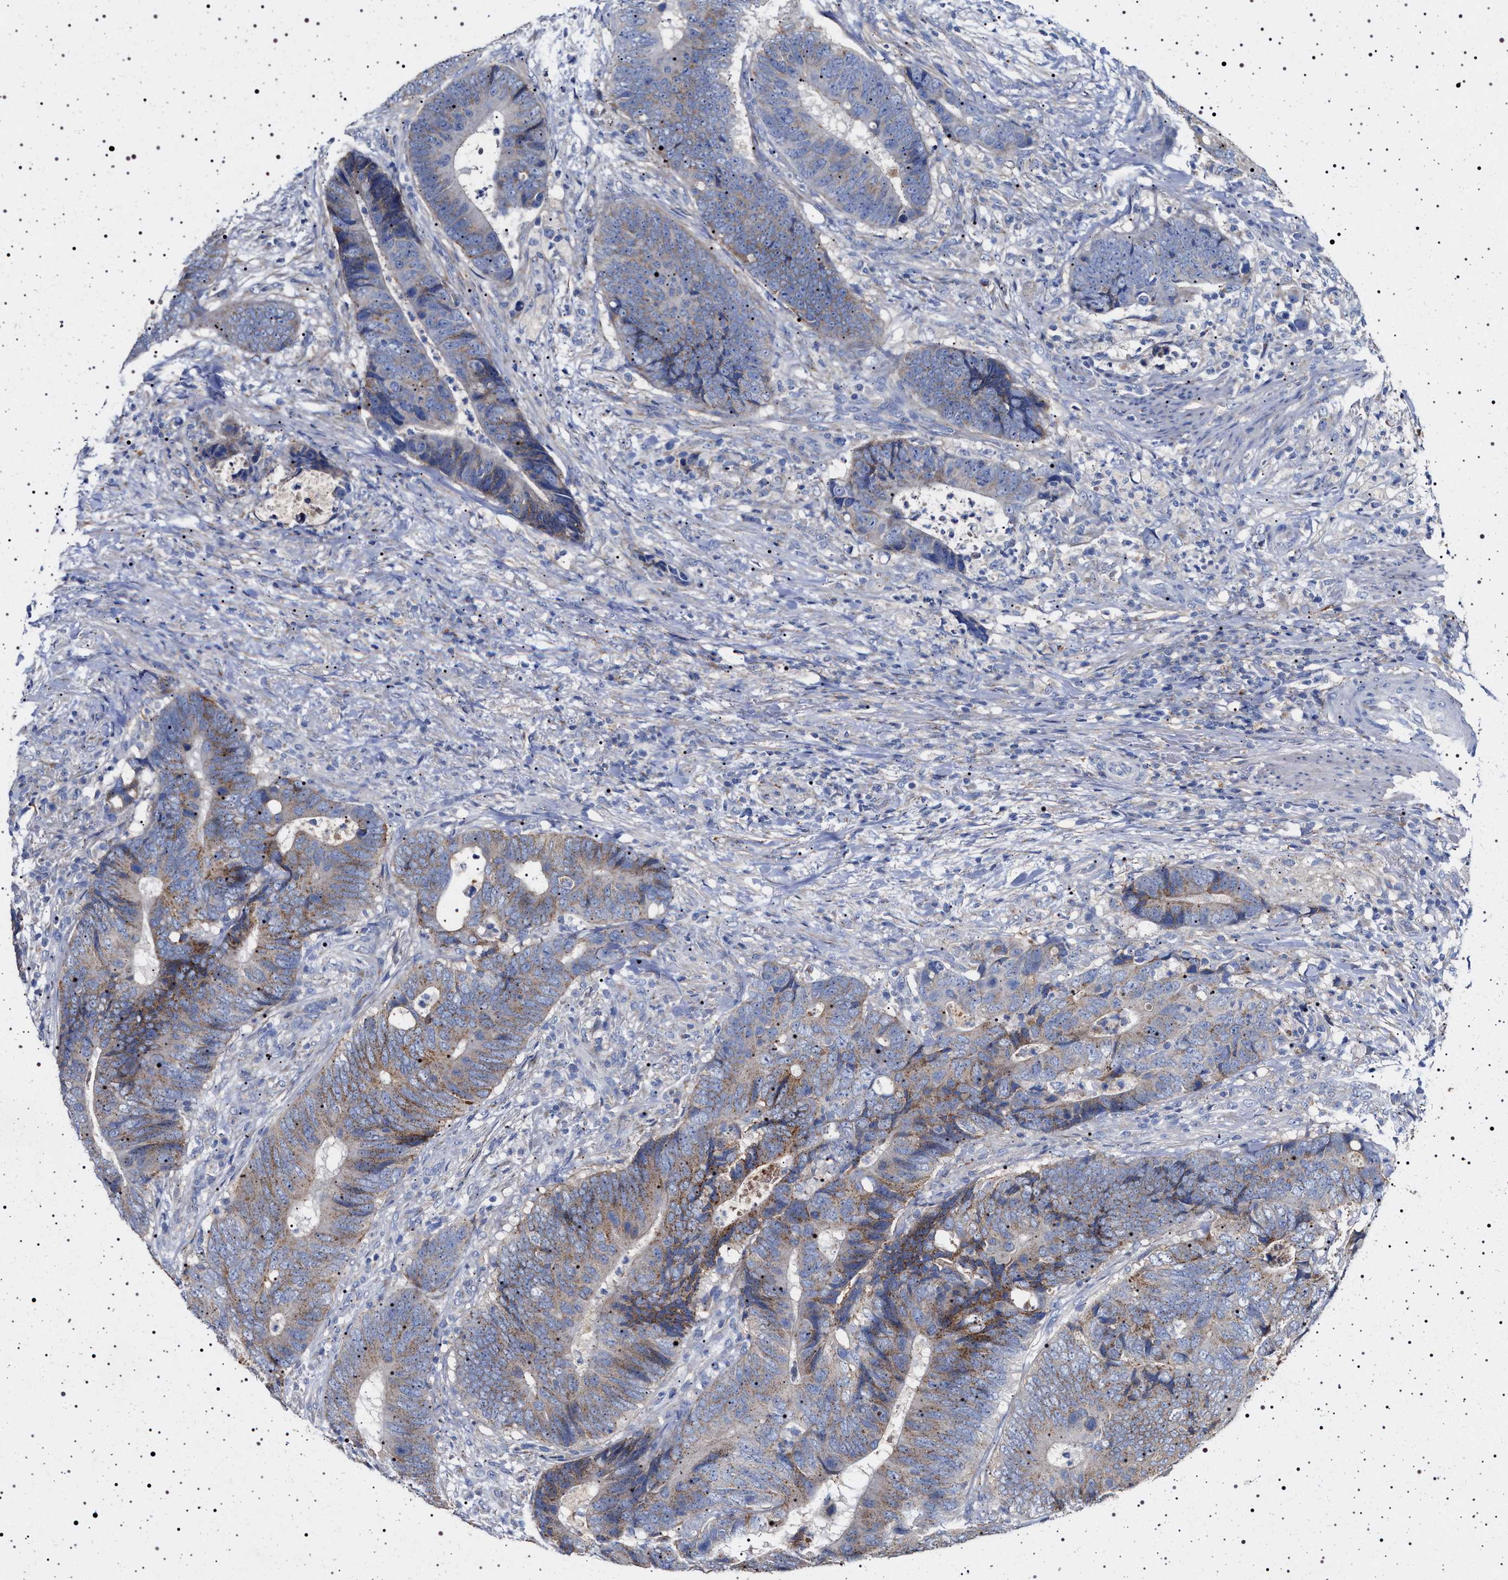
{"staining": {"intensity": "moderate", "quantity": "25%-75%", "location": "cytoplasmic/membranous"}, "tissue": "colorectal cancer", "cell_type": "Tumor cells", "image_type": "cancer", "snomed": [{"axis": "morphology", "description": "Adenocarcinoma, NOS"}, {"axis": "topography", "description": "Colon"}], "caption": "Colorectal adenocarcinoma stained with immunohistochemistry (IHC) demonstrates moderate cytoplasmic/membranous positivity in approximately 25%-75% of tumor cells. The protein of interest is shown in brown color, while the nuclei are stained blue.", "gene": "NAALADL2", "patient": {"sex": "male", "age": 56}}